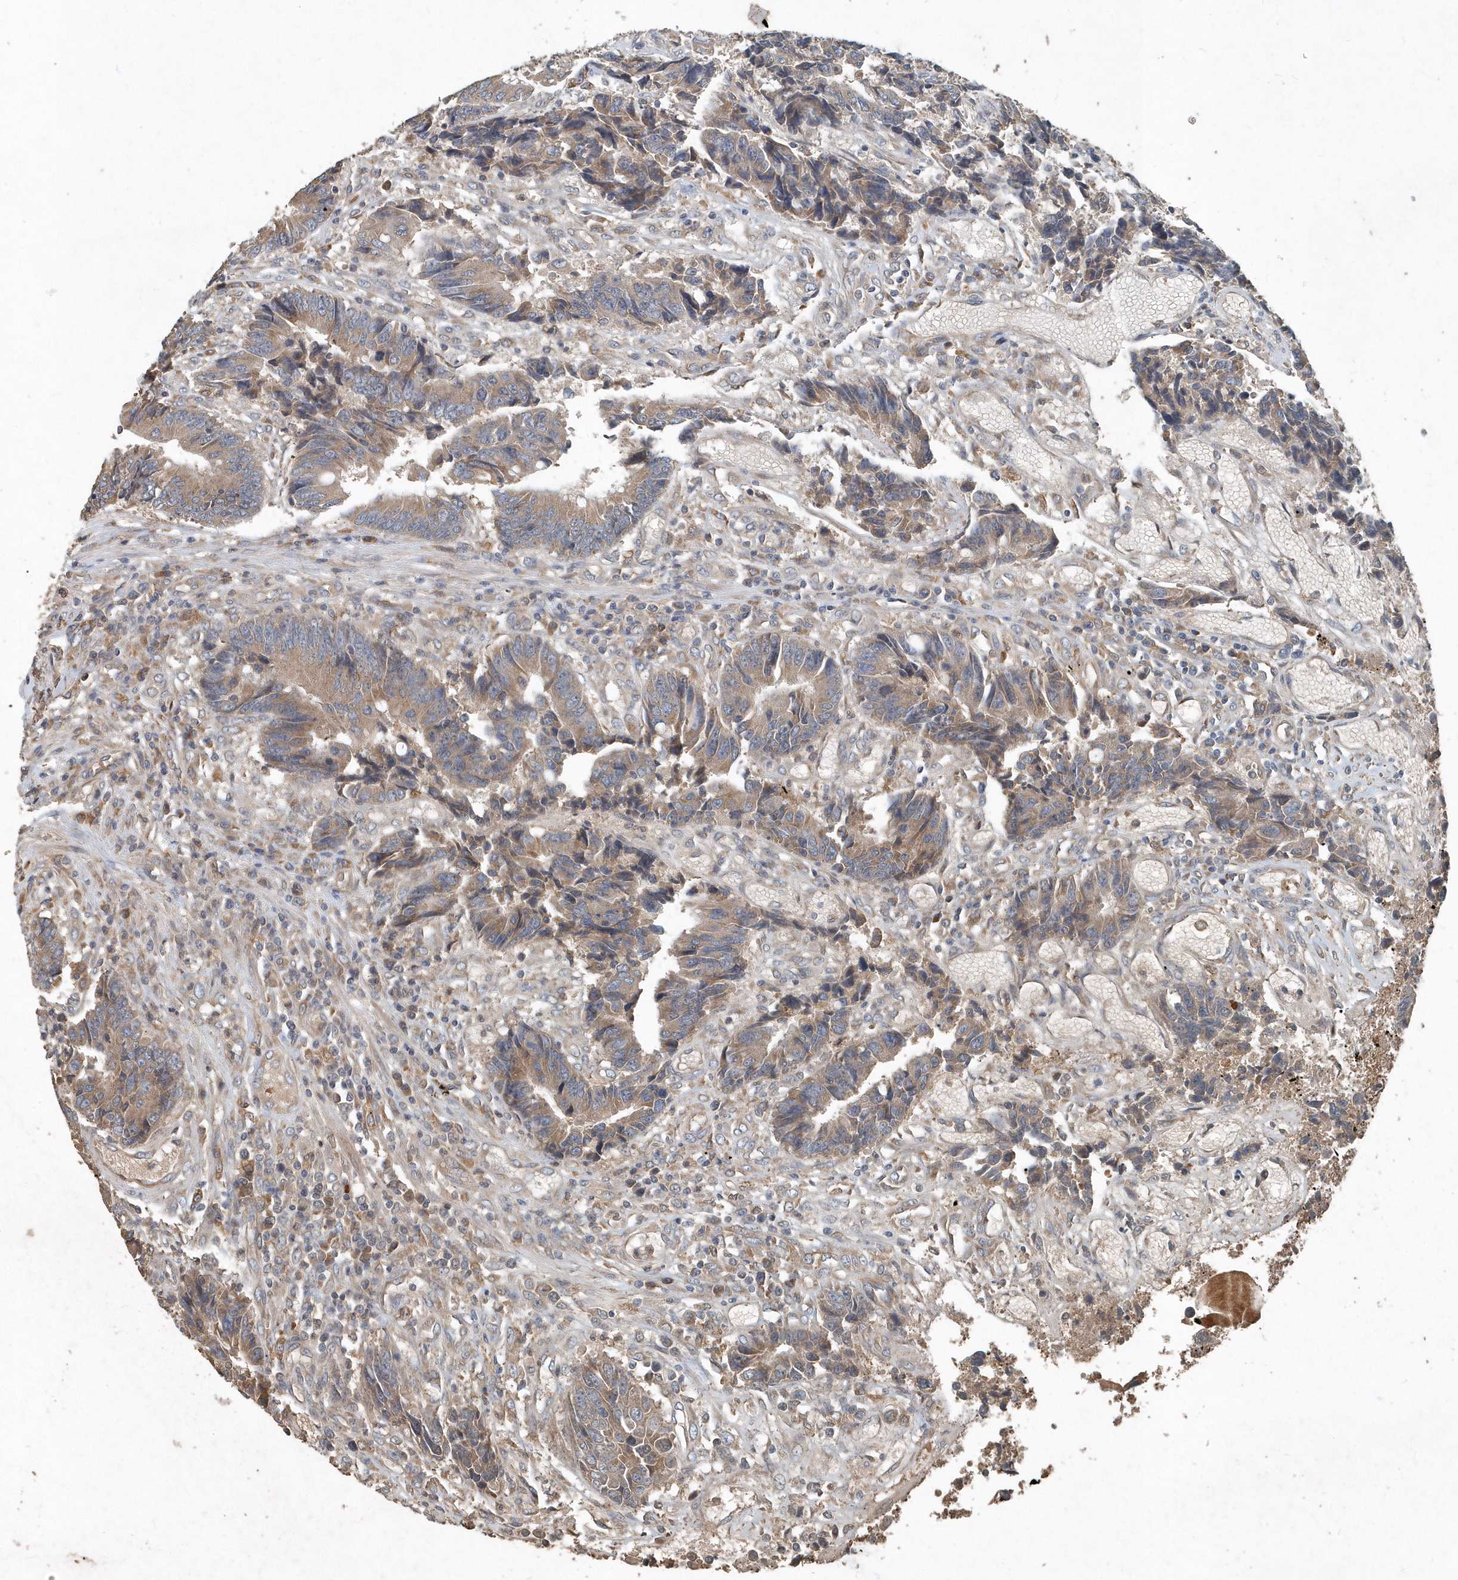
{"staining": {"intensity": "weak", "quantity": ">75%", "location": "cytoplasmic/membranous"}, "tissue": "colorectal cancer", "cell_type": "Tumor cells", "image_type": "cancer", "snomed": [{"axis": "morphology", "description": "Adenocarcinoma, NOS"}, {"axis": "topography", "description": "Rectum"}], "caption": "Brown immunohistochemical staining in adenocarcinoma (colorectal) reveals weak cytoplasmic/membranous staining in about >75% of tumor cells.", "gene": "SCFD2", "patient": {"sex": "male", "age": 84}}